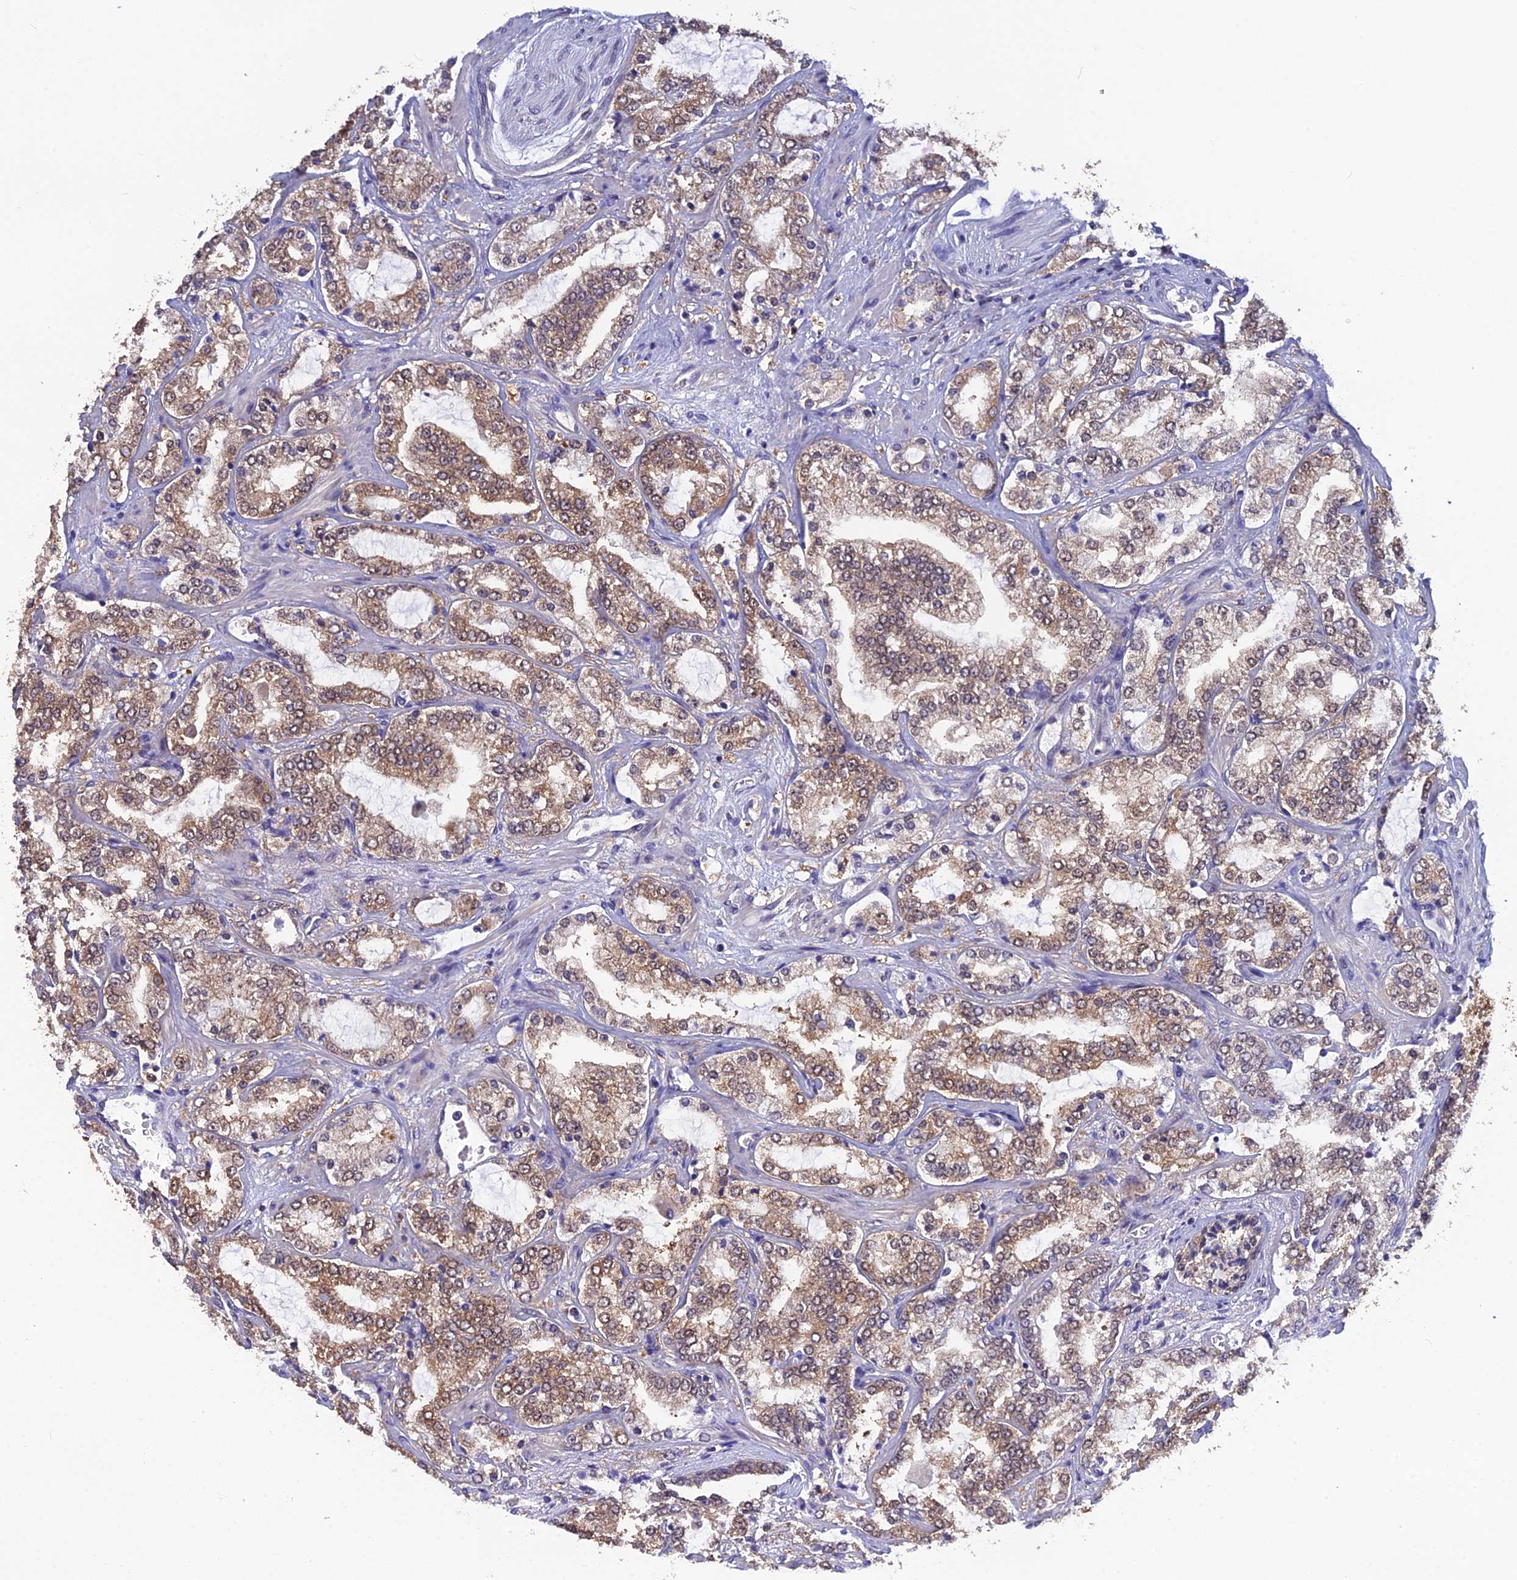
{"staining": {"intensity": "moderate", "quantity": ">75%", "location": "cytoplasmic/membranous,nuclear"}, "tissue": "prostate cancer", "cell_type": "Tumor cells", "image_type": "cancer", "snomed": [{"axis": "morphology", "description": "Adenocarcinoma, High grade"}, {"axis": "topography", "description": "Prostate"}], "caption": "Prostate adenocarcinoma (high-grade) was stained to show a protein in brown. There is medium levels of moderate cytoplasmic/membranous and nuclear expression in approximately >75% of tumor cells.", "gene": "HINT1", "patient": {"sex": "male", "age": 64}}